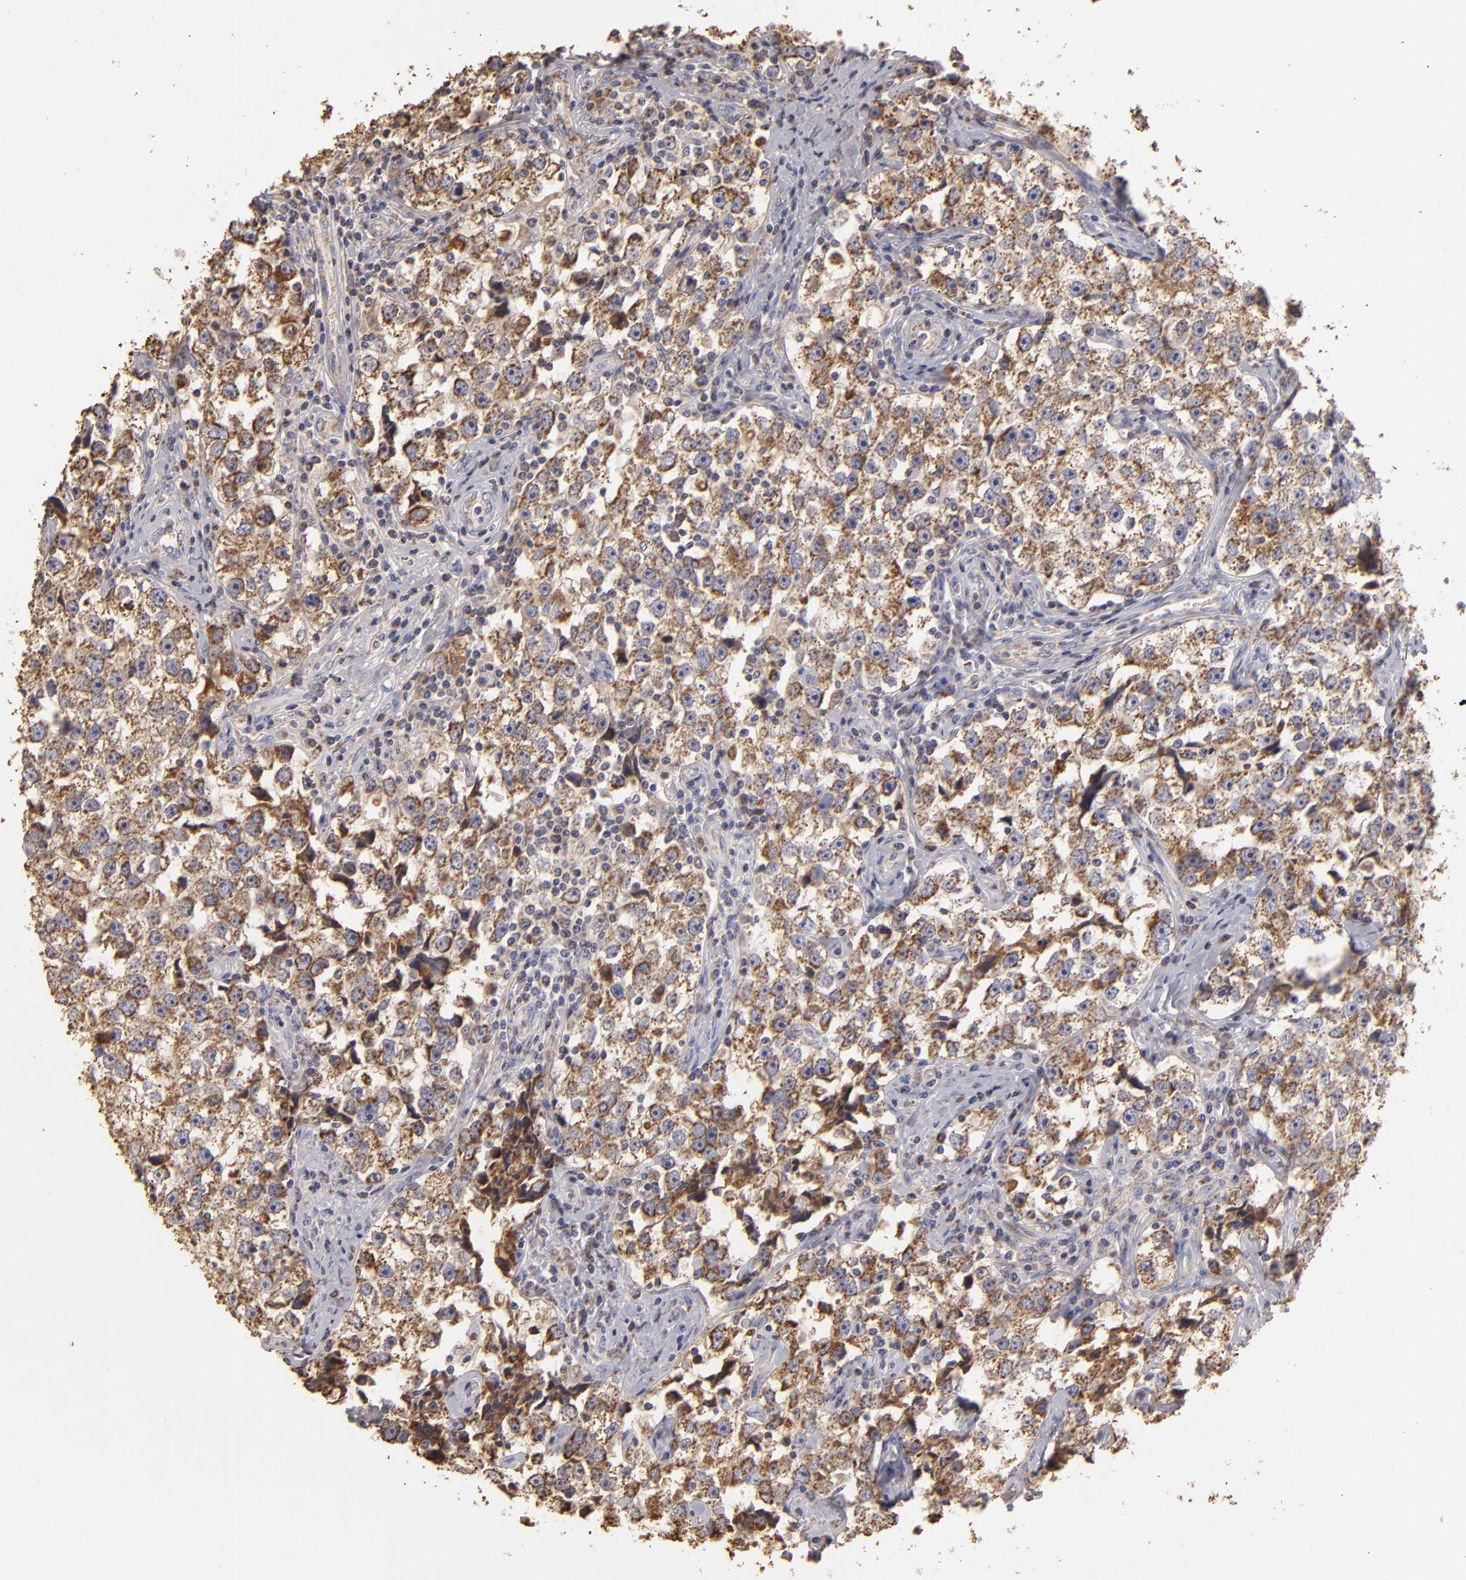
{"staining": {"intensity": "moderate", "quantity": ">75%", "location": "cytoplasmic/membranous"}, "tissue": "testis cancer", "cell_type": "Tumor cells", "image_type": "cancer", "snomed": [{"axis": "morphology", "description": "Seminoma, NOS"}, {"axis": "topography", "description": "Testis"}], "caption": "There is medium levels of moderate cytoplasmic/membranous positivity in tumor cells of seminoma (testis), as demonstrated by immunohistochemical staining (brown color).", "gene": "CFB", "patient": {"sex": "male", "age": 32}}